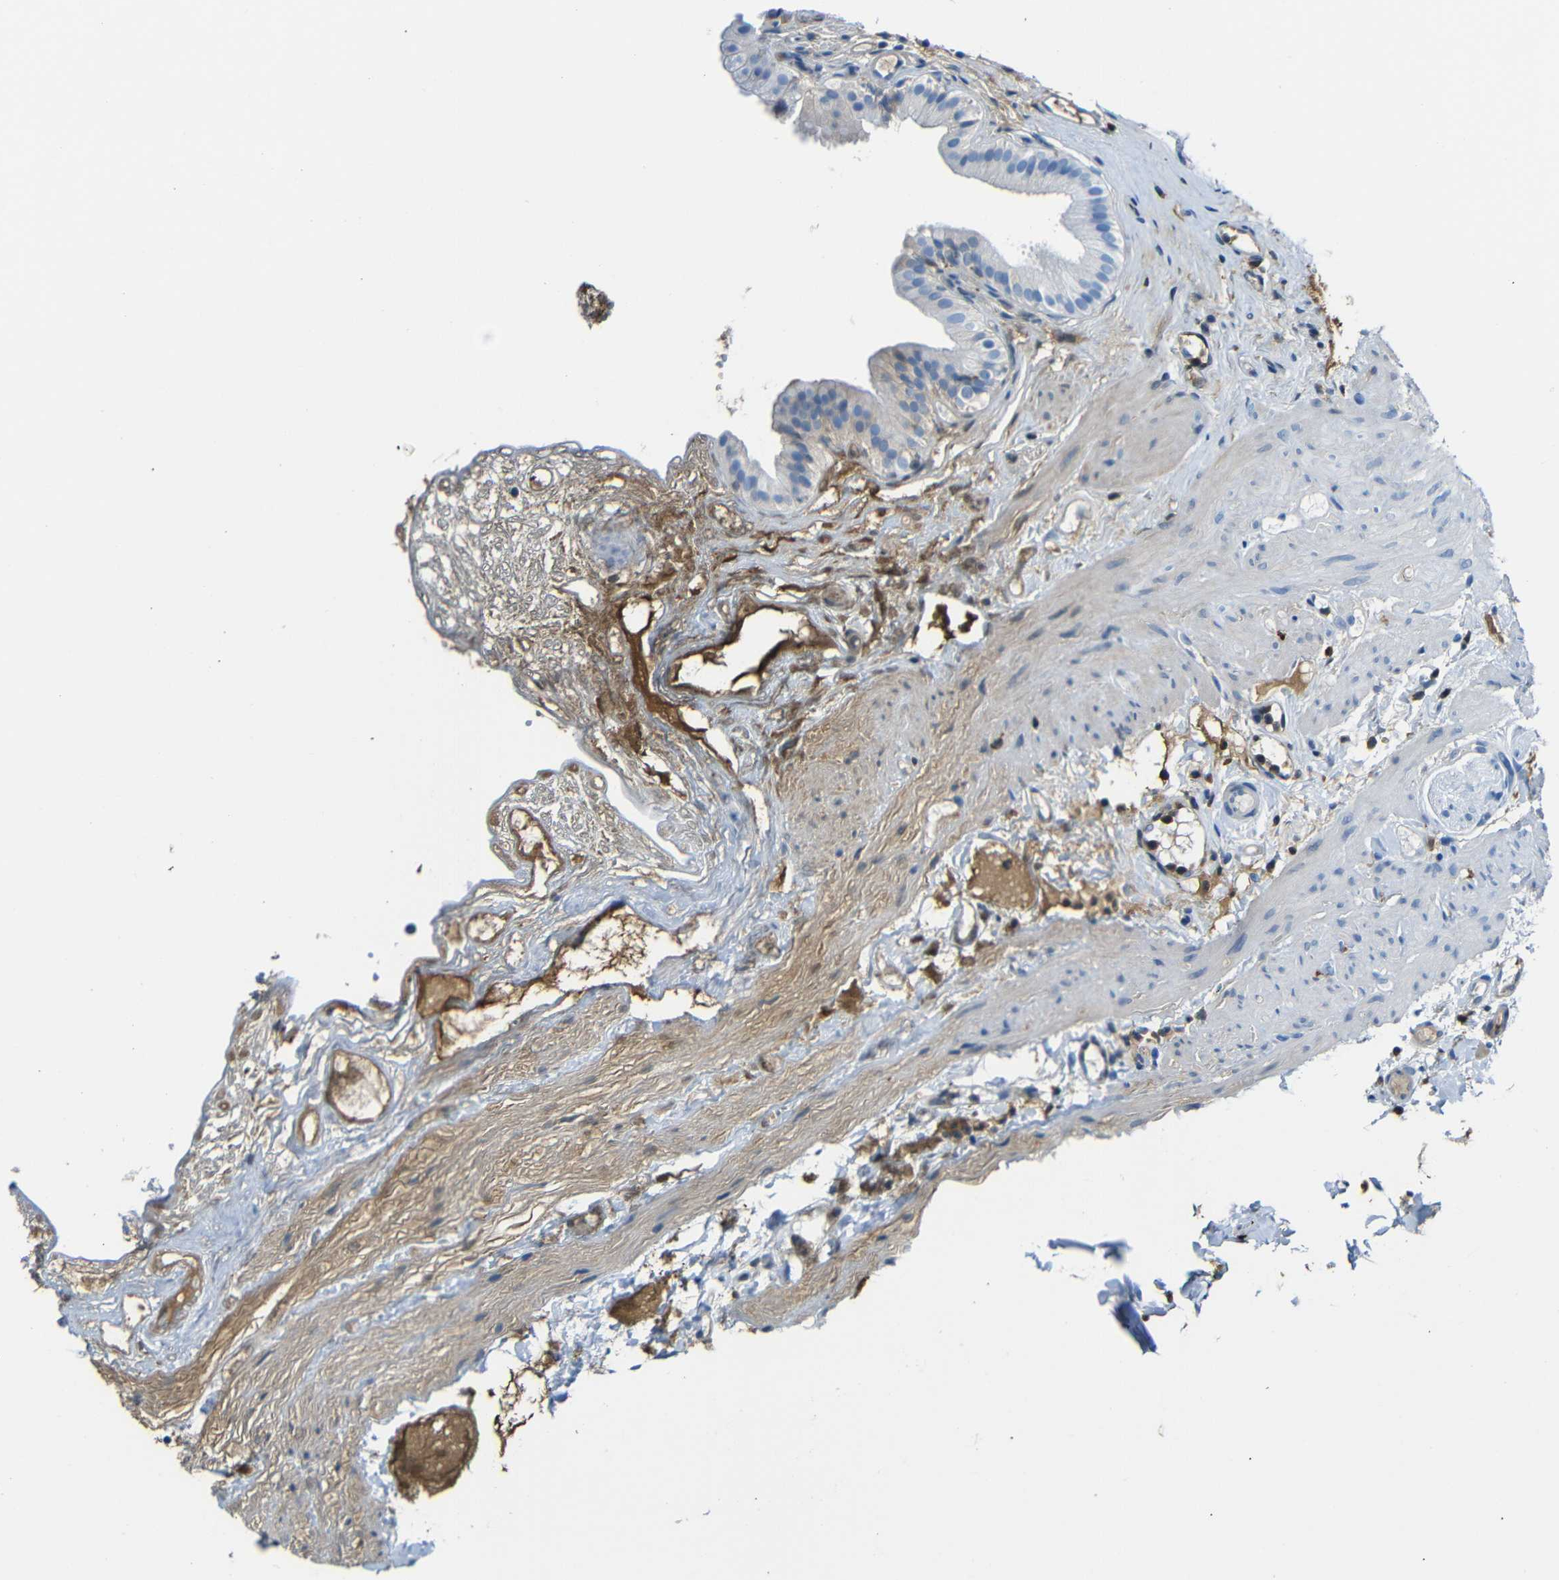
{"staining": {"intensity": "negative", "quantity": "none", "location": "none"}, "tissue": "gallbladder", "cell_type": "Glandular cells", "image_type": "normal", "snomed": [{"axis": "morphology", "description": "Normal tissue, NOS"}, {"axis": "topography", "description": "Gallbladder"}], "caption": "Immunohistochemistry (IHC) image of unremarkable gallbladder stained for a protein (brown), which displays no positivity in glandular cells.", "gene": "SERPINA1", "patient": {"sex": "female", "age": 26}}